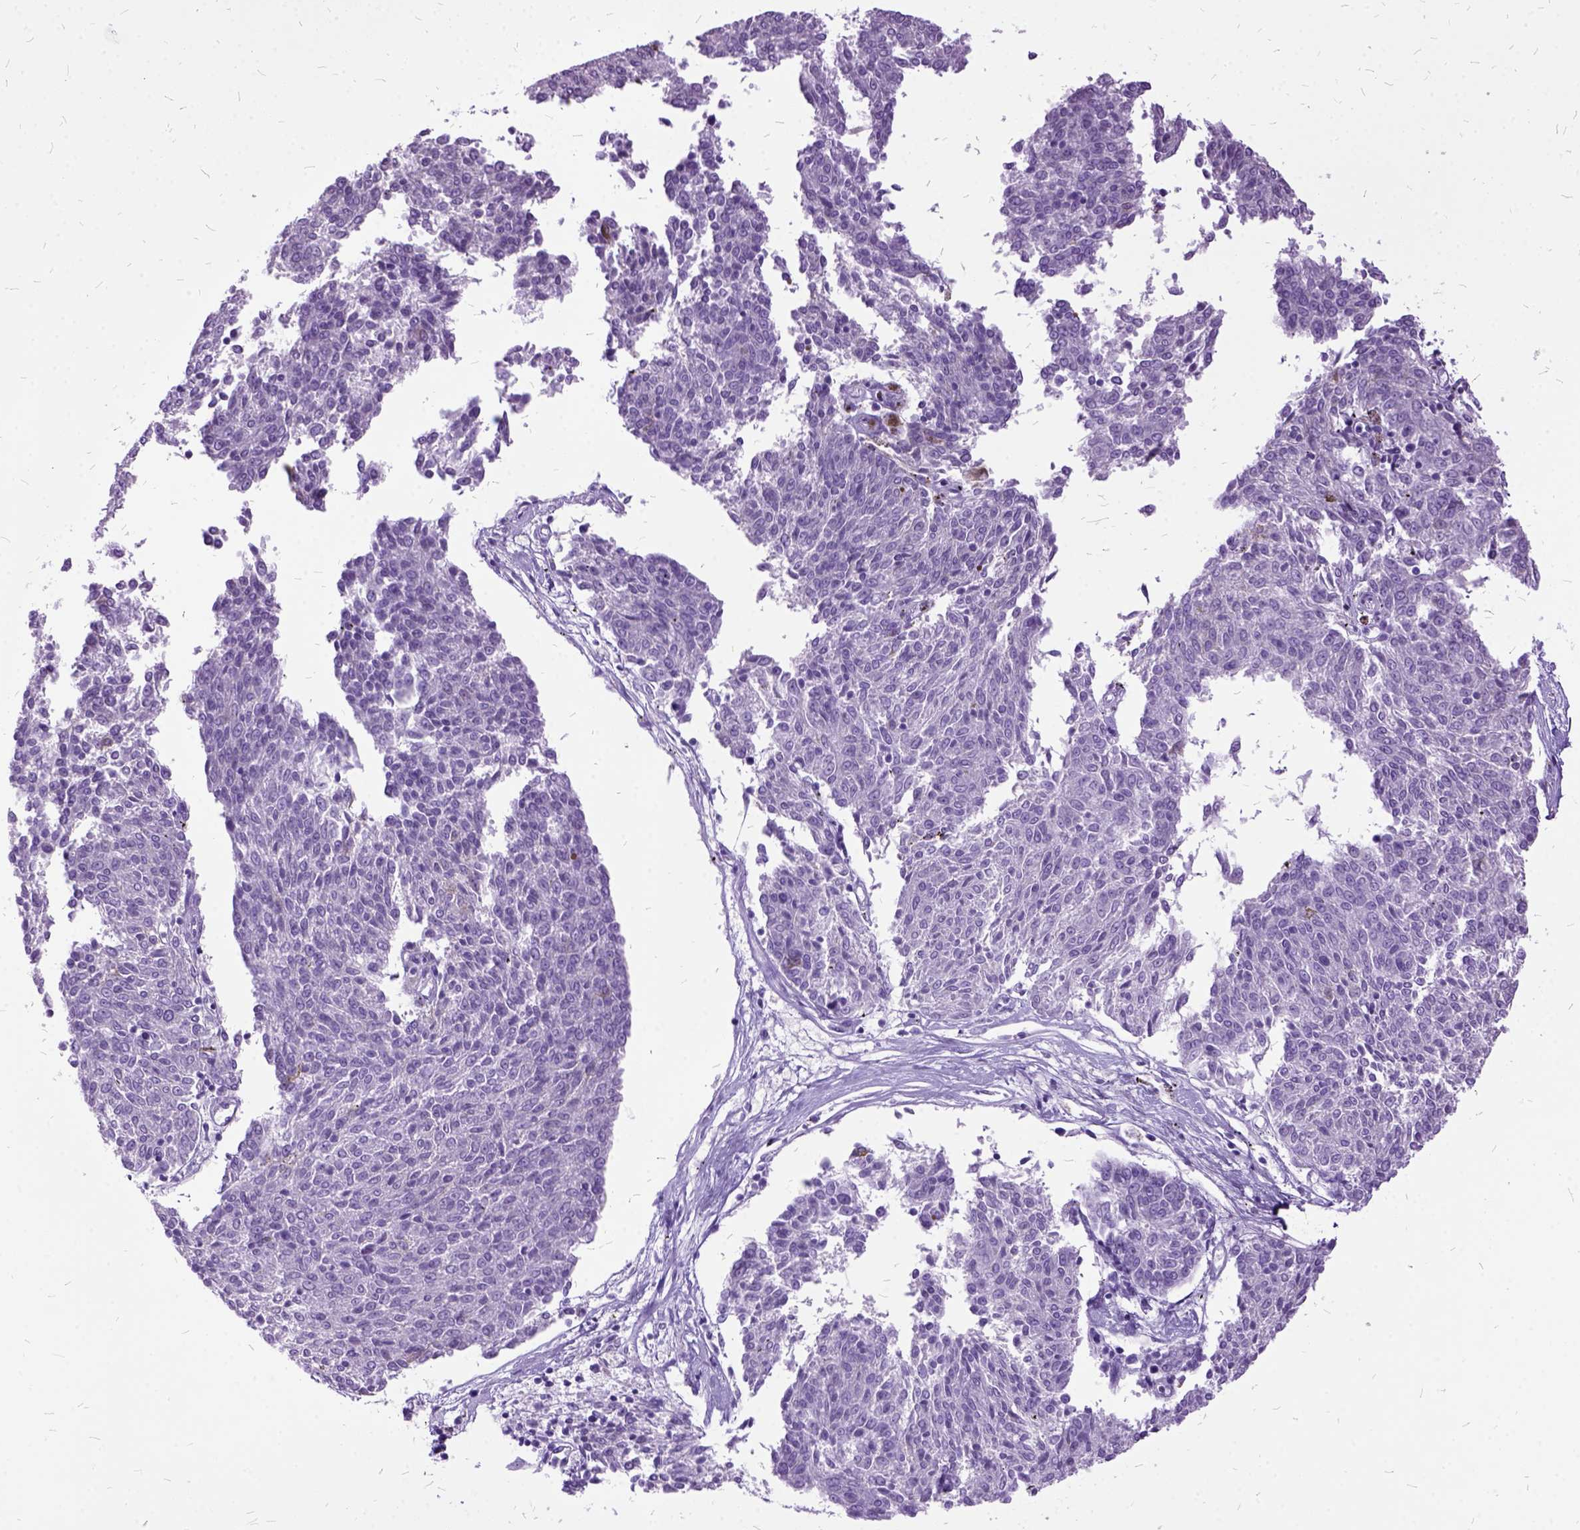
{"staining": {"intensity": "negative", "quantity": "none", "location": "none"}, "tissue": "melanoma", "cell_type": "Tumor cells", "image_type": "cancer", "snomed": [{"axis": "morphology", "description": "Malignant melanoma, NOS"}, {"axis": "topography", "description": "Skin"}], "caption": "Tumor cells show no significant staining in melanoma.", "gene": "MME", "patient": {"sex": "female", "age": 72}}